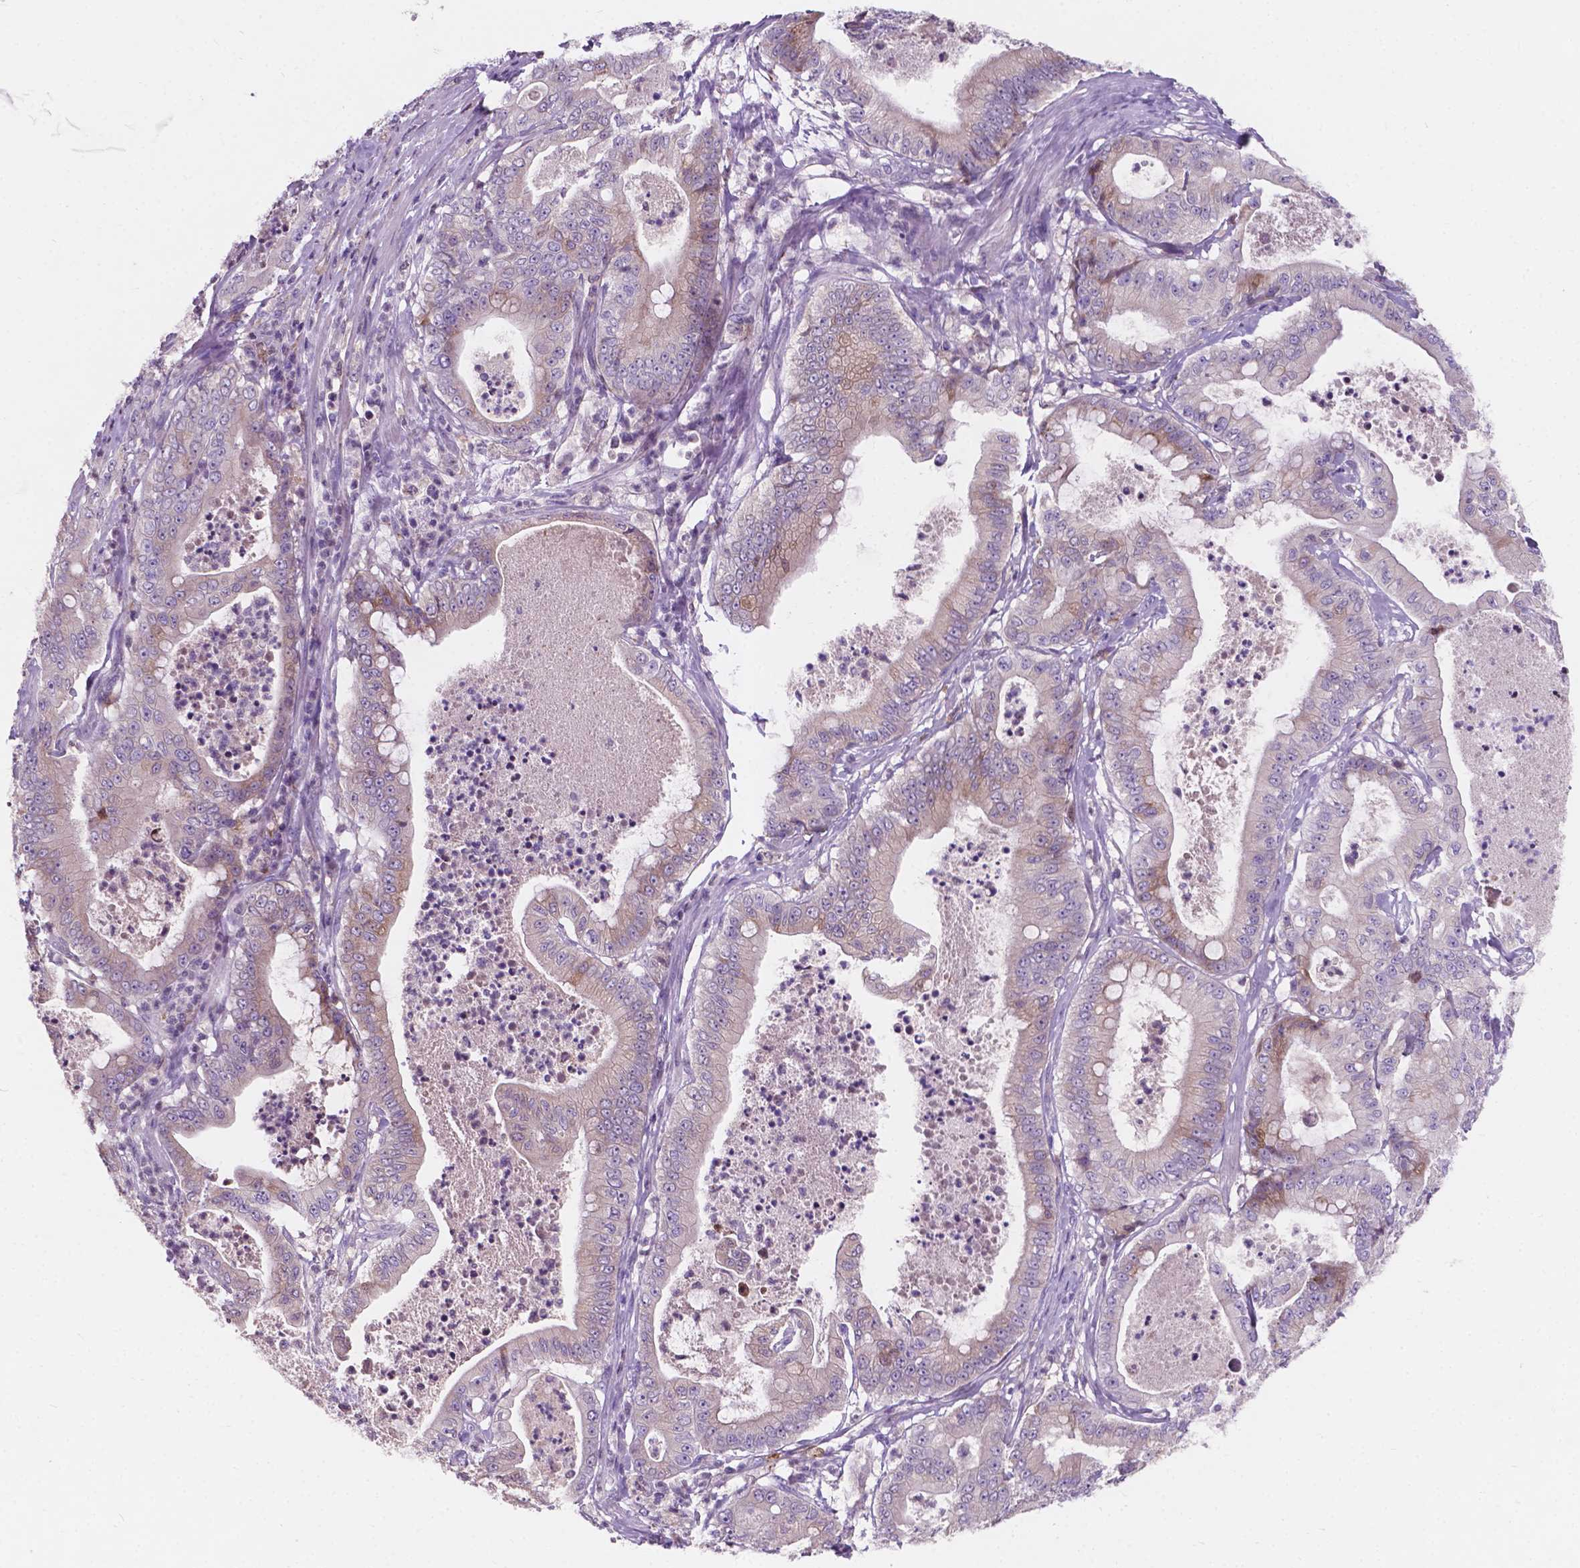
{"staining": {"intensity": "weak", "quantity": "<25%", "location": "cytoplasmic/membranous"}, "tissue": "pancreatic cancer", "cell_type": "Tumor cells", "image_type": "cancer", "snomed": [{"axis": "morphology", "description": "Adenocarcinoma, NOS"}, {"axis": "topography", "description": "Pancreas"}], "caption": "A high-resolution micrograph shows IHC staining of pancreatic adenocarcinoma, which demonstrates no significant positivity in tumor cells.", "gene": "IREB2", "patient": {"sex": "male", "age": 71}}